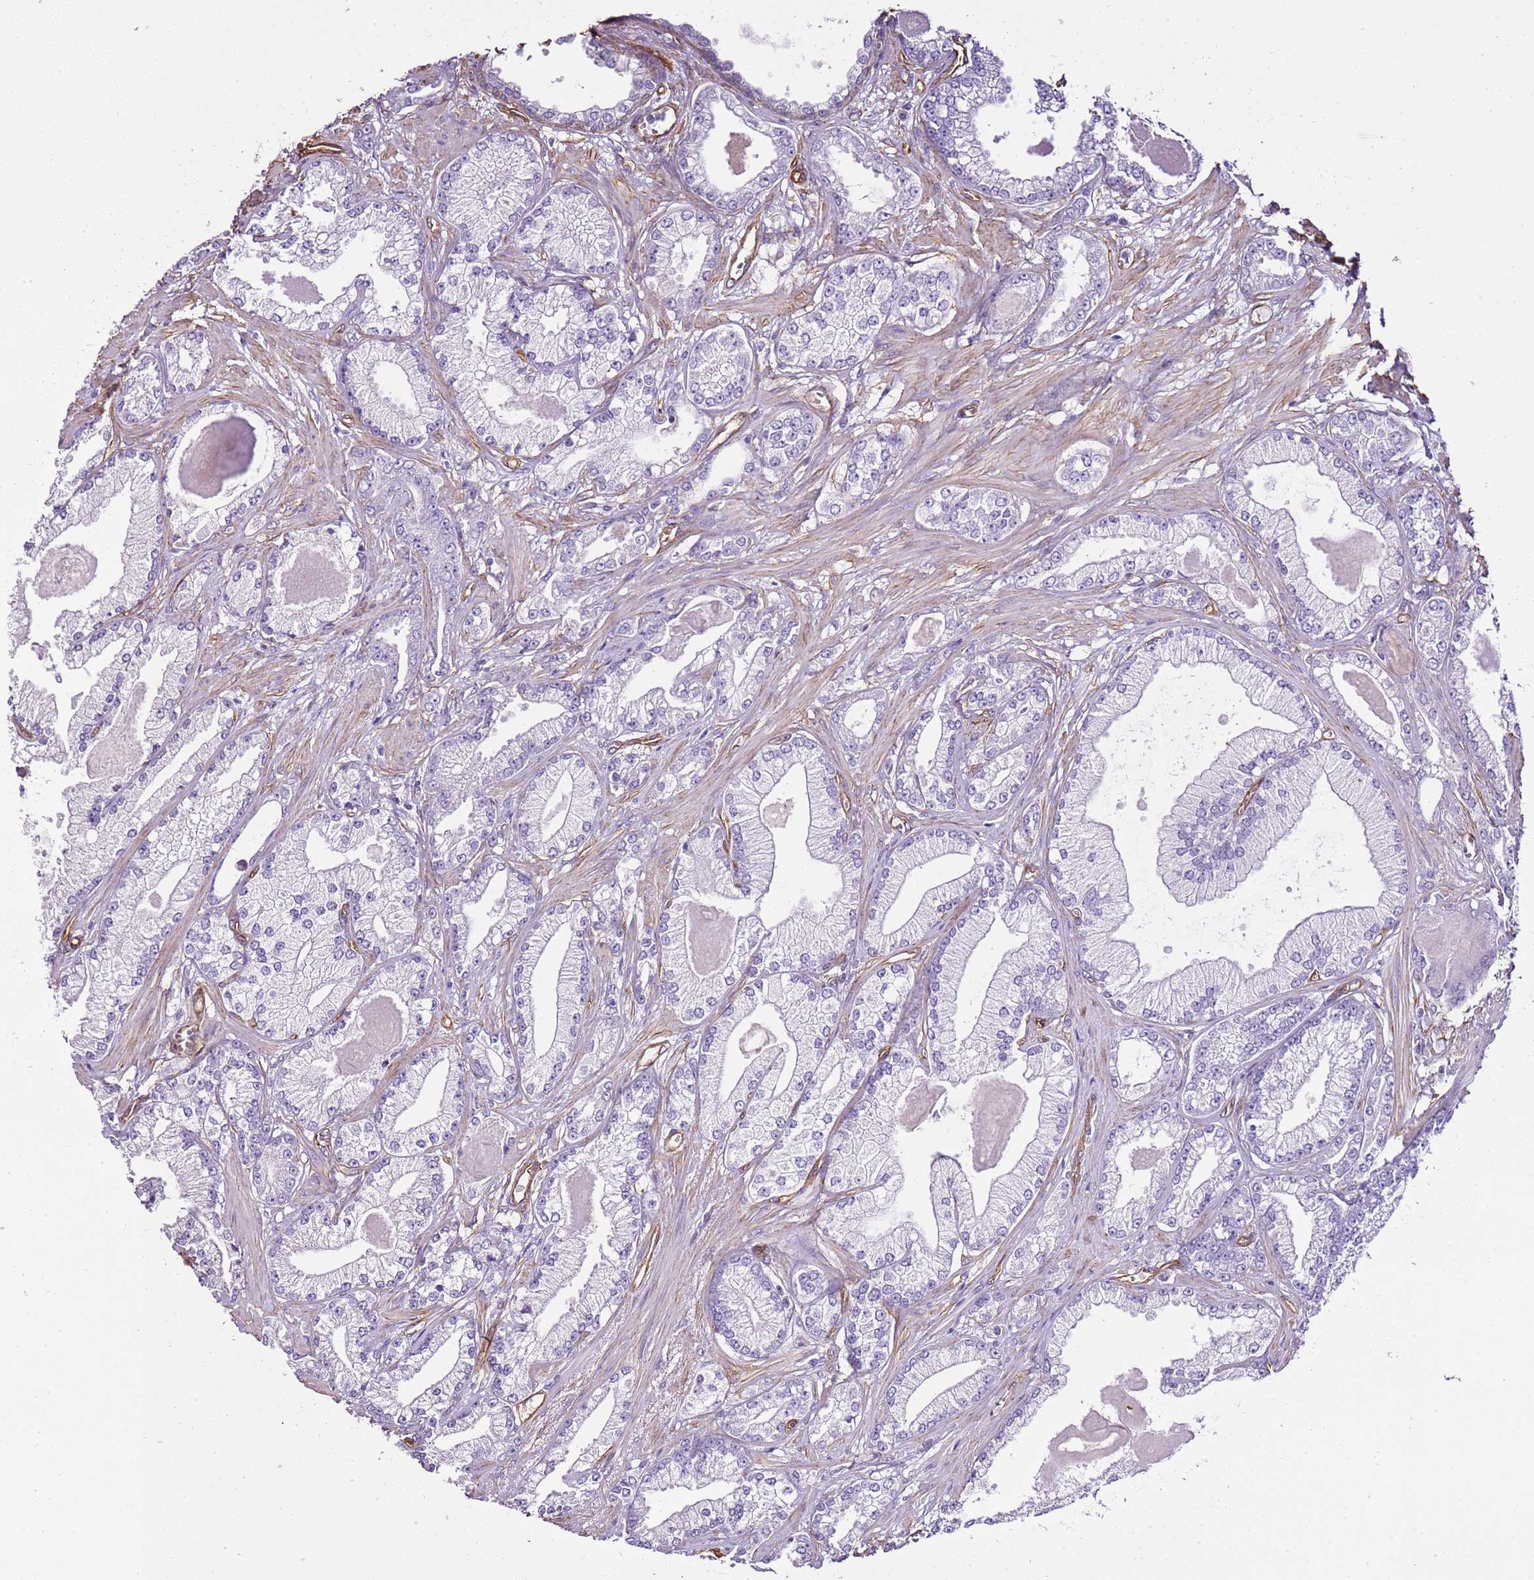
{"staining": {"intensity": "negative", "quantity": "none", "location": "none"}, "tissue": "prostate cancer", "cell_type": "Tumor cells", "image_type": "cancer", "snomed": [{"axis": "morphology", "description": "Adenocarcinoma, Low grade"}, {"axis": "topography", "description": "Prostate"}], "caption": "Tumor cells are negative for brown protein staining in prostate cancer (adenocarcinoma (low-grade)).", "gene": "CTDSPL", "patient": {"sex": "male", "age": 64}}